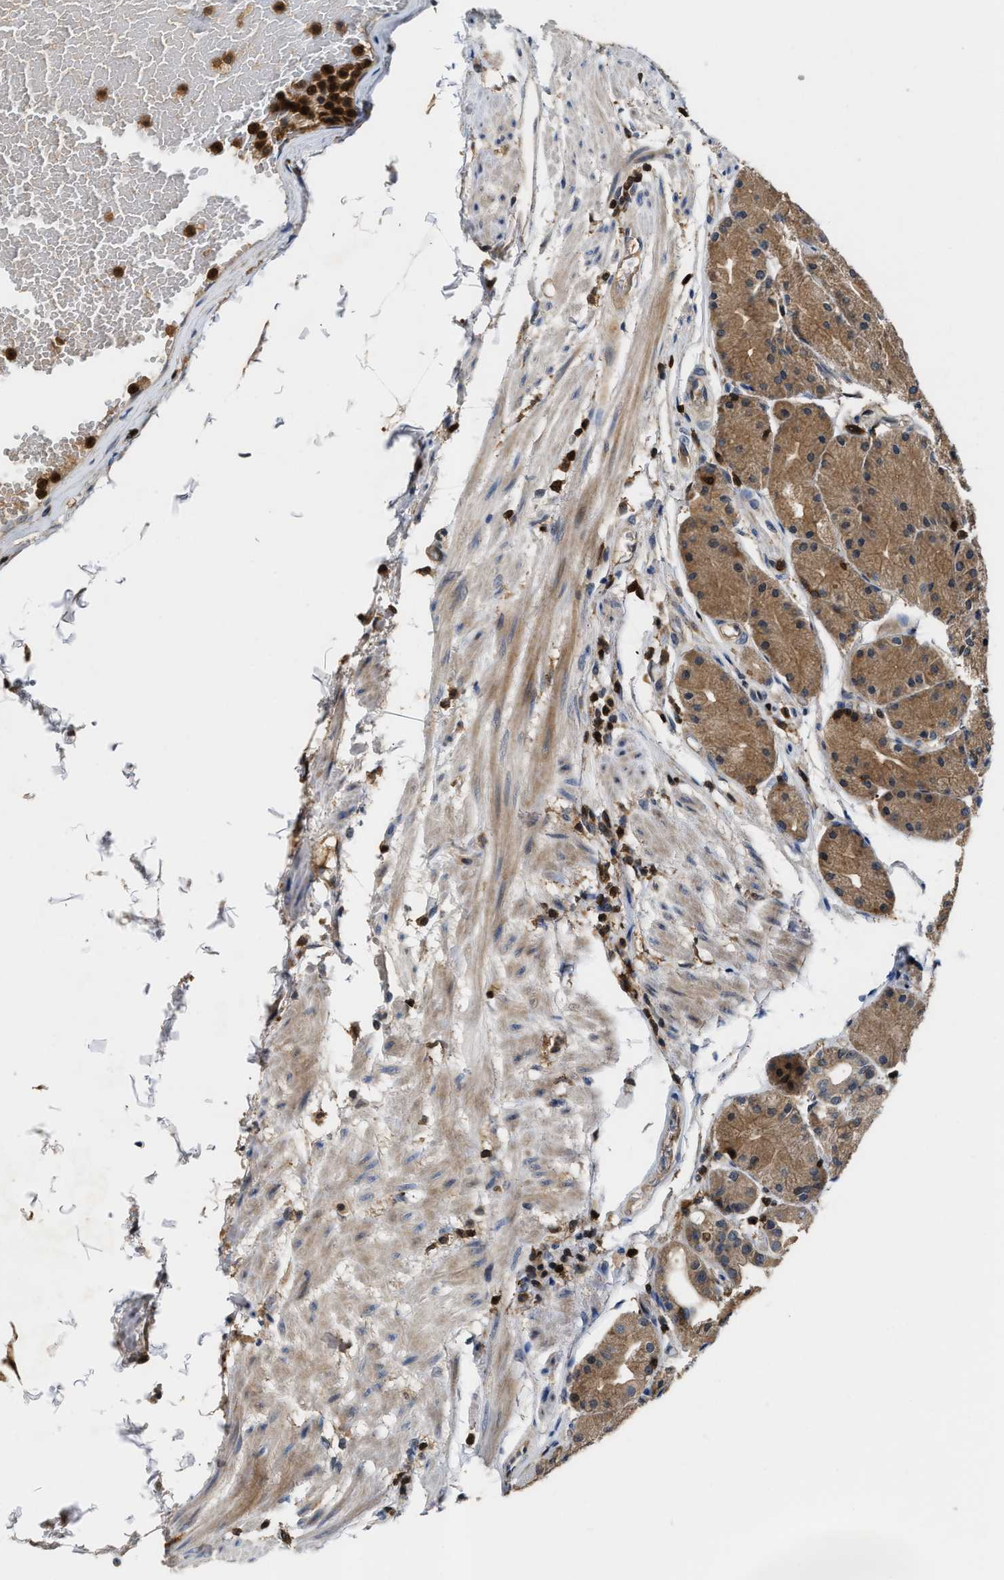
{"staining": {"intensity": "moderate", "quantity": ">75%", "location": "cytoplasmic/membranous"}, "tissue": "stomach", "cell_type": "Glandular cells", "image_type": "normal", "snomed": [{"axis": "morphology", "description": "Normal tissue, NOS"}, {"axis": "topography", "description": "Stomach, upper"}], "caption": "Stomach stained with immunohistochemistry (IHC) exhibits moderate cytoplasmic/membranous staining in approximately >75% of glandular cells.", "gene": "OSTF1", "patient": {"sex": "male", "age": 72}}